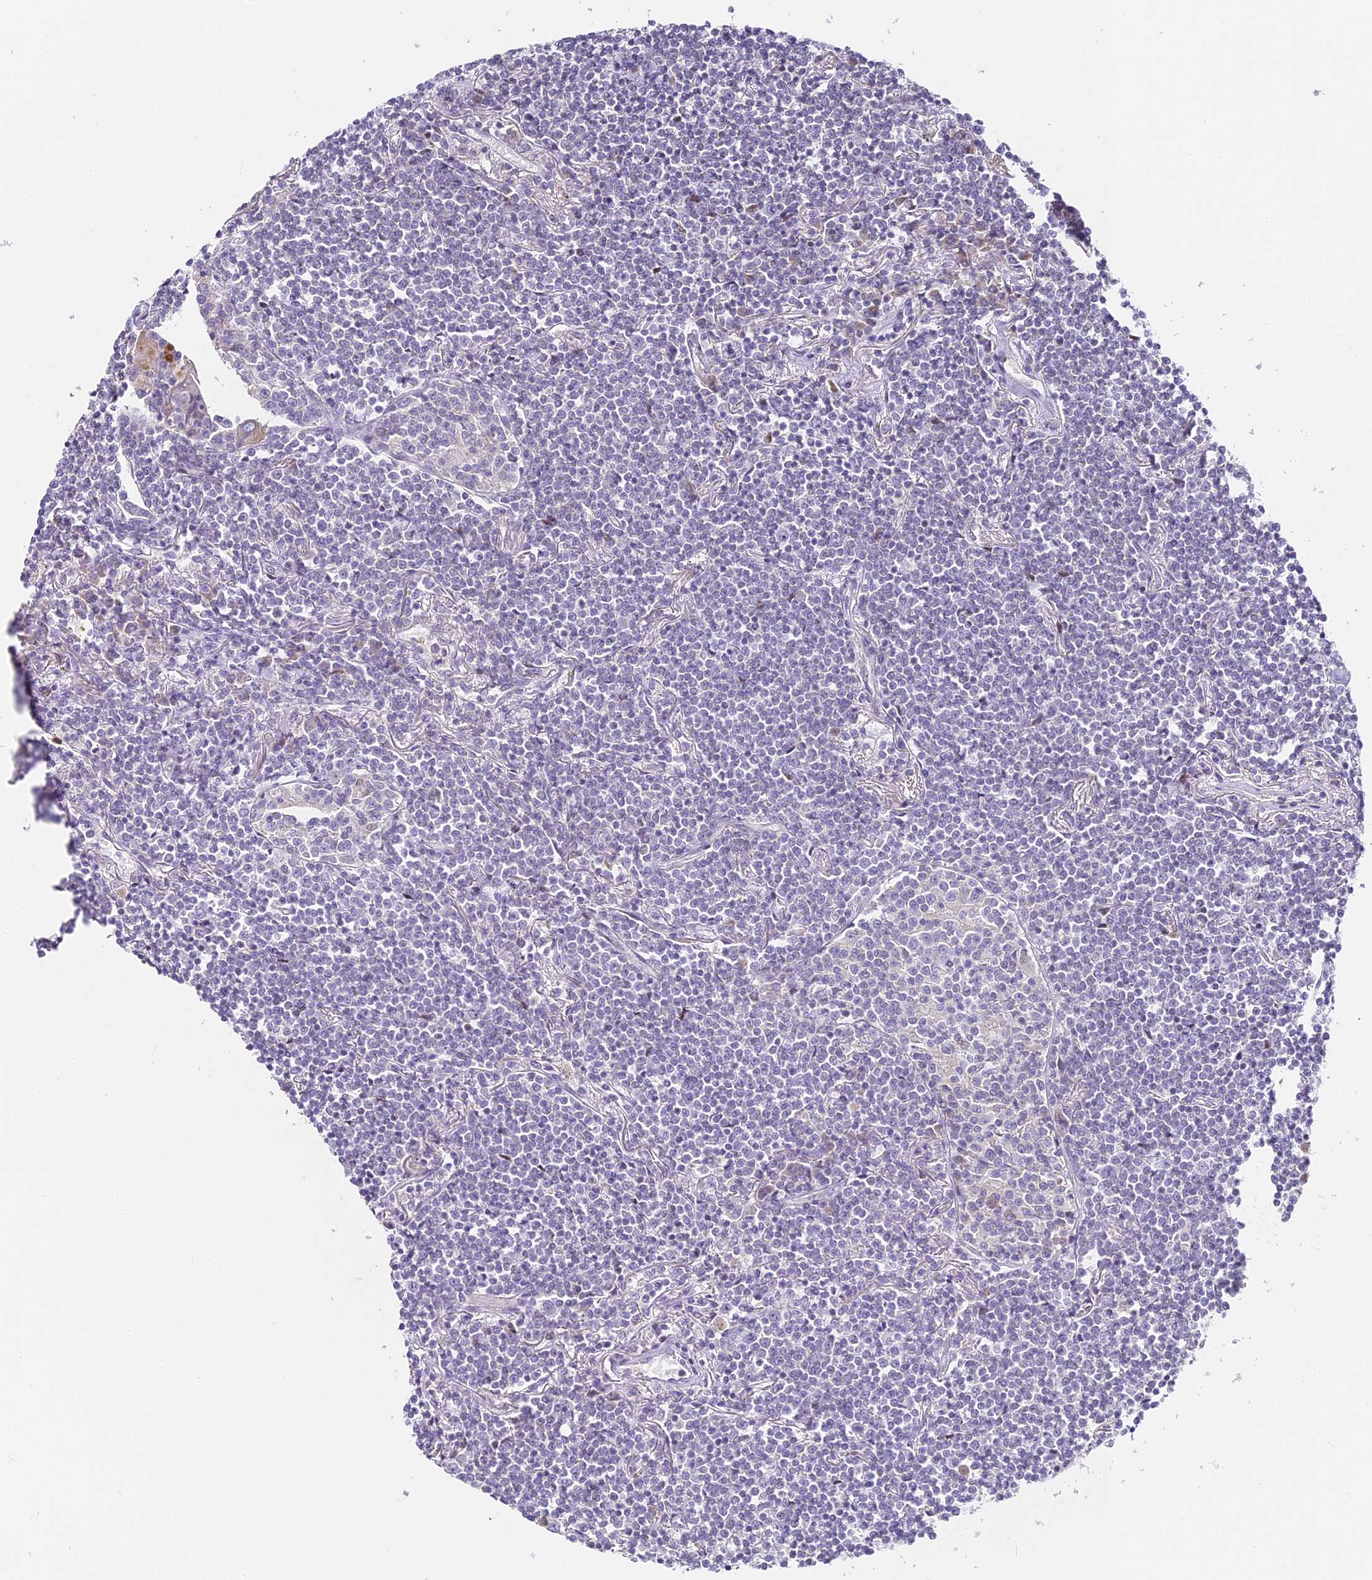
{"staining": {"intensity": "negative", "quantity": "none", "location": "none"}, "tissue": "lymphoma", "cell_type": "Tumor cells", "image_type": "cancer", "snomed": [{"axis": "morphology", "description": "Malignant lymphoma, non-Hodgkin's type, Low grade"}, {"axis": "topography", "description": "Lung"}], "caption": "High power microscopy photomicrograph of an immunohistochemistry (IHC) histopathology image of lymphoma, revealing no significant positivity in tumor cells.", "gene": "SERP1", "patient": {"sex": "female", "age": 71}}